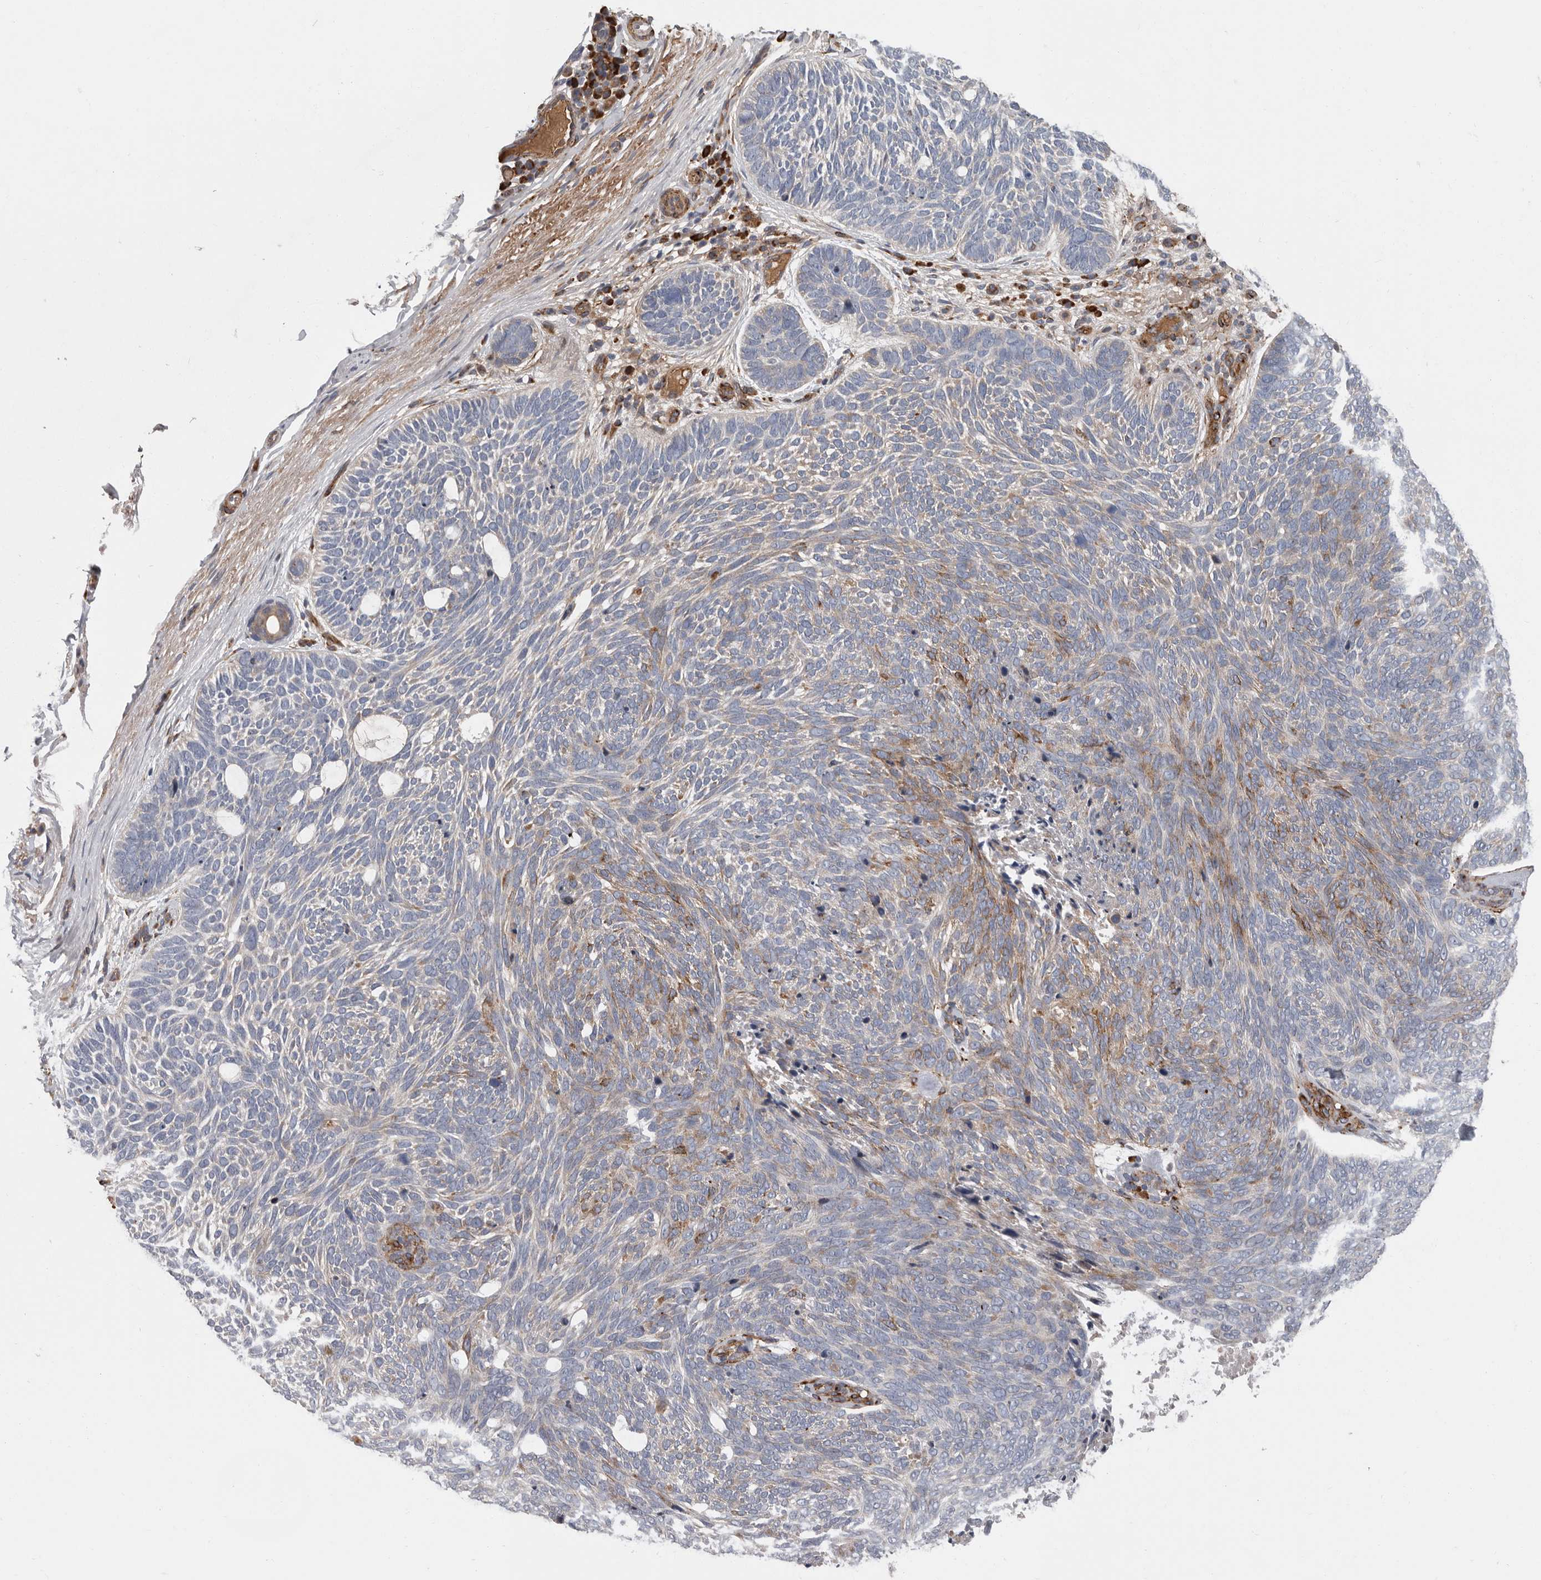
{"staining": {"intensity": "moderate", "quantity": "<25%", "location": "cytoplasmic/membranous"}, "tissue": "skin cancer", "cell_type": "Tumor cells", "image_type": "cancer", "snomed": [{"axis": "morphology", "description": "Basal cell carcinoma"}, {"axis": "topography", "description": "Skin"}], "caption": "Immunohistochemistry of human skin basal cell carcinoma exhibits low levels of moderate cytoplasmic/membranous positivity in approximately <25% of tumor cells.", "gene": "ATXN3L", "patient": {"sex": "female", "age": 85}}